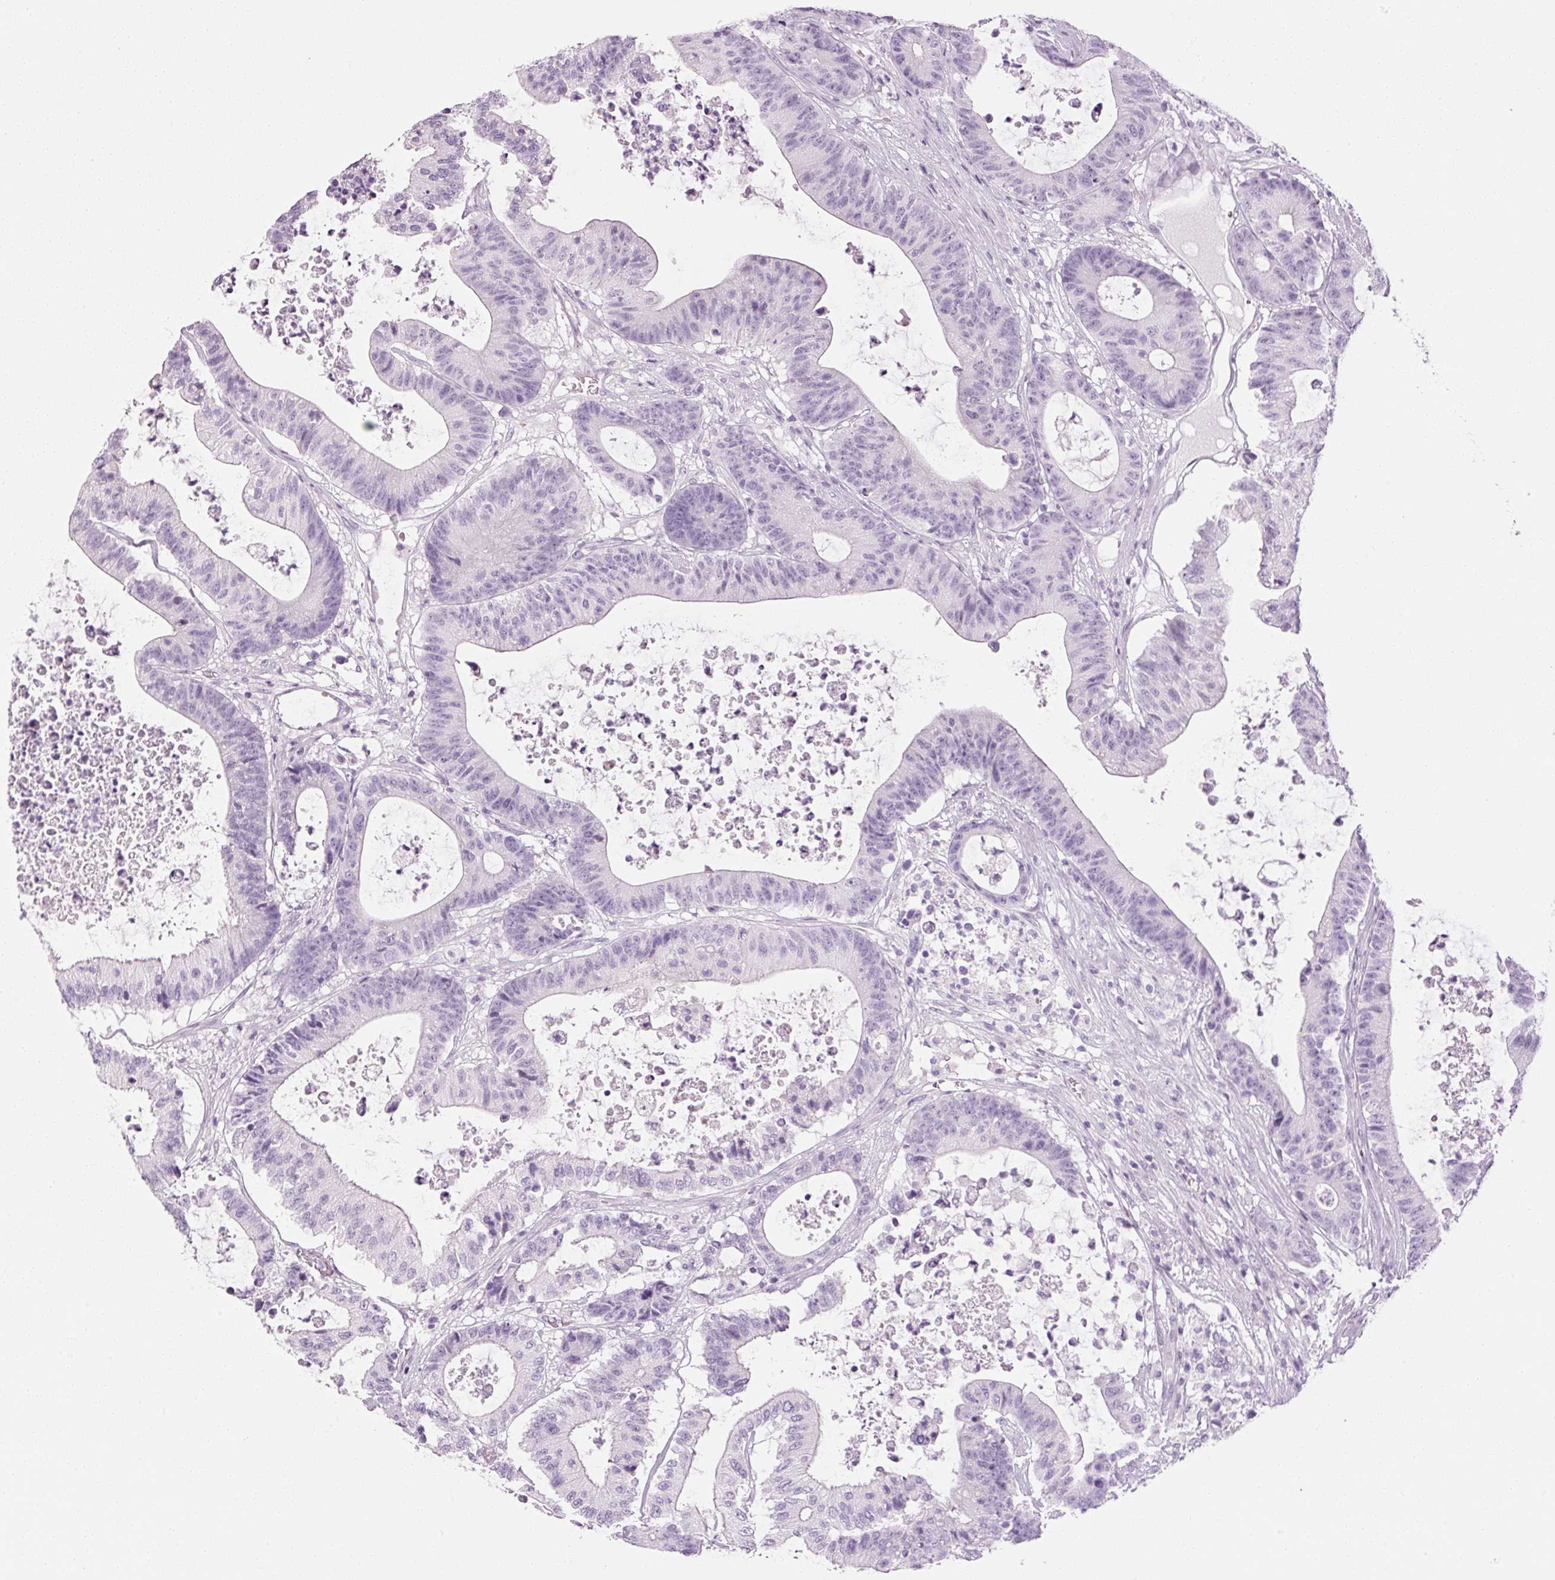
{"staining": {"intensity": "negative", "quantity": "none", "location": "none"}, "tissue": "colorectal cancer", "cell_type": "Tumor cells", "image_type": "cancer", "snomed": [{"axis": "morphology", "description": "Adenocarcinoma, NOS"}, {"axis": "topography", "description": "Colon"}], "caption": "This is an immunohistochemistry micrograph of human colorectal adenocarcinoma. There is no expression in tumor cells.", "gene": "ANKRD20A1", "patient": {"sex": "female", "age": 84}}